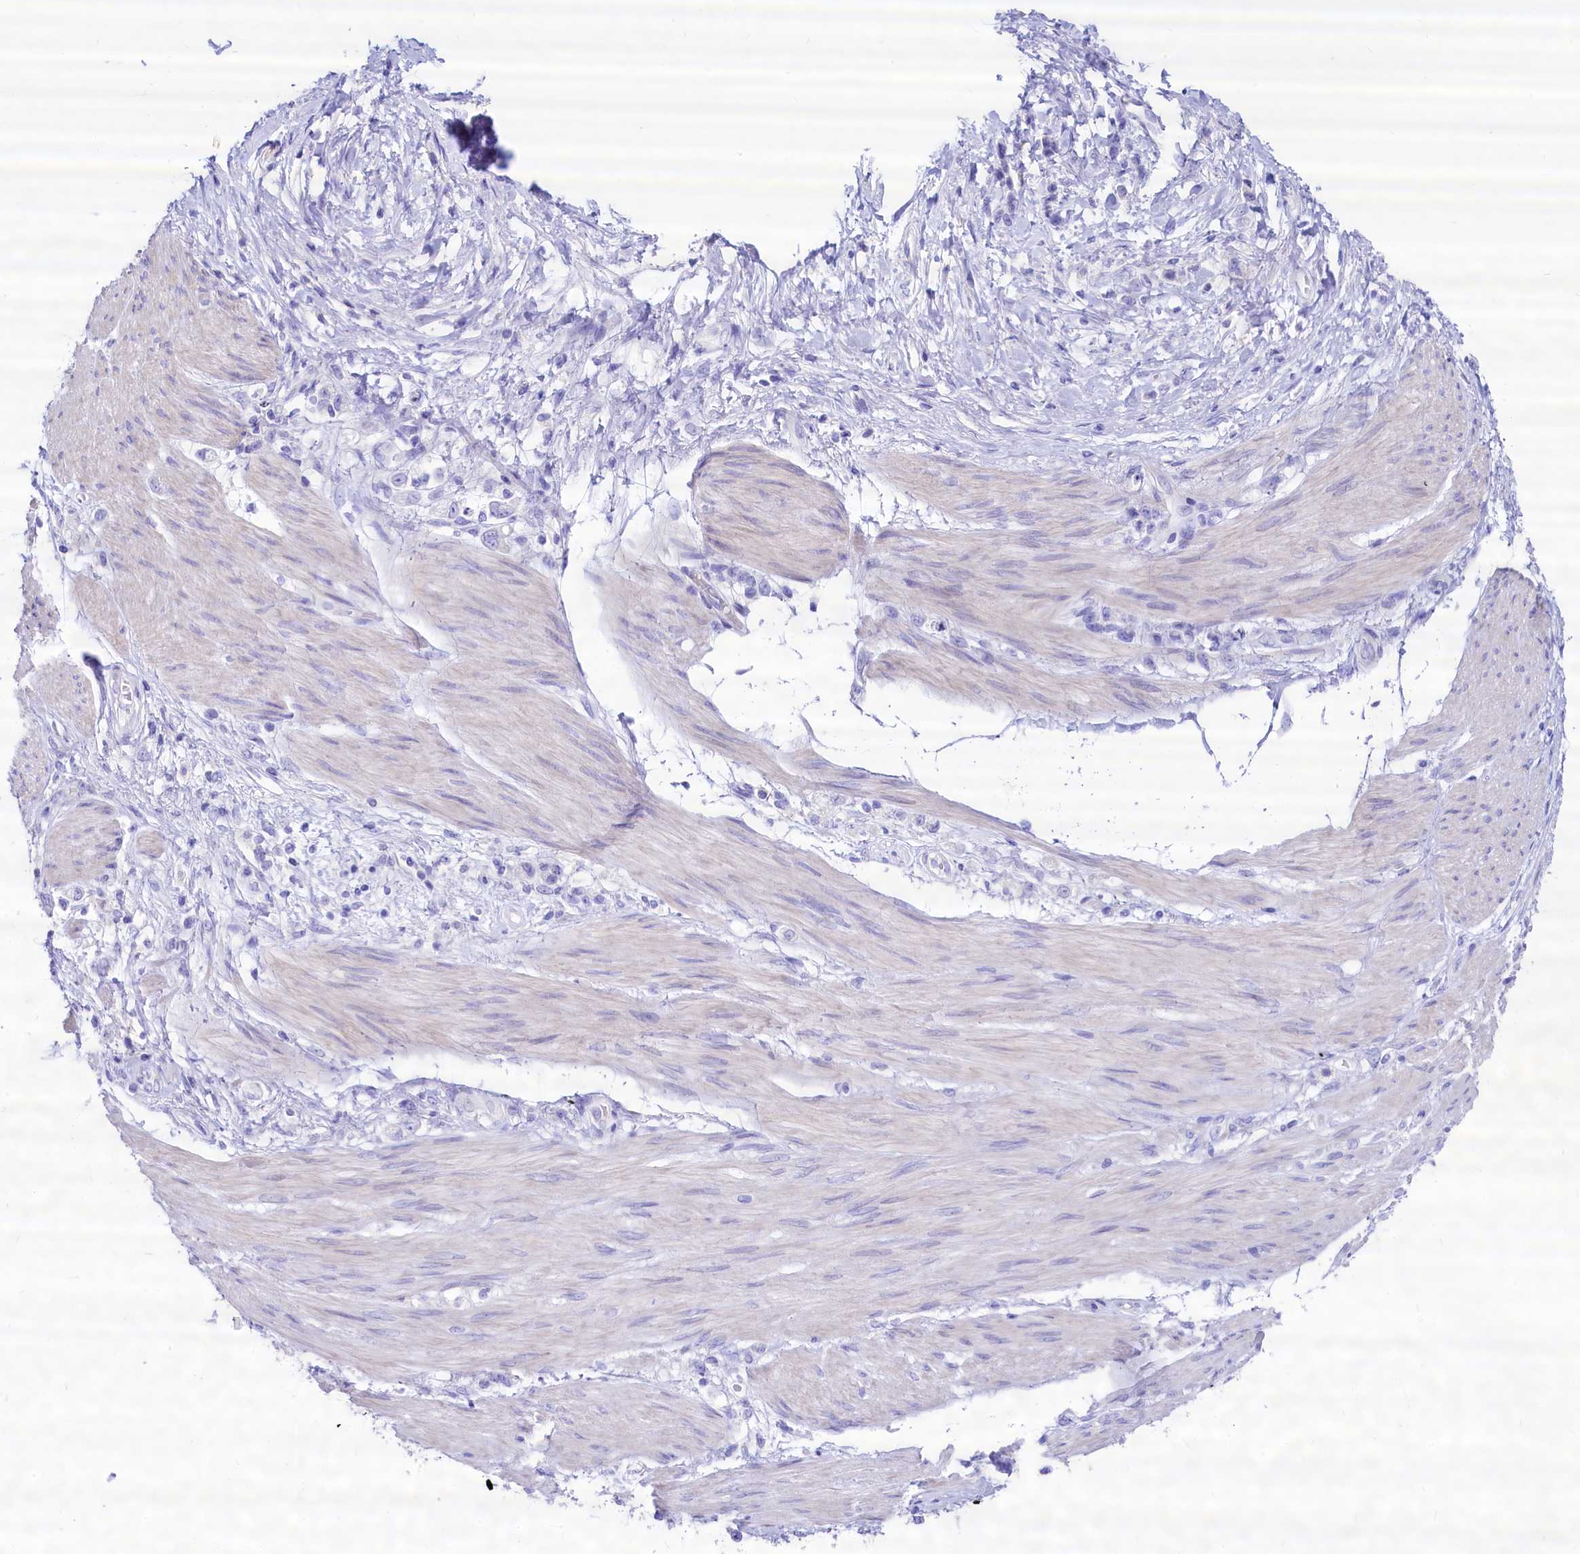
{"staining": {"intensity": "negative", "quantity": "none", "location": "none"}, "tissue": "stomach cancer", "cell_type": "Tumor cells", "image_type": "cancer", "snomed": [{"axis": "morphology", "description": "Adenocarcinoma, NOS"}, {"axis": "topography", "description": "Stomach"}], "caption": "The histopathology image demonstrates no staining of tumor cells in stomach cancer. Nuclei are stained in blue.", "gene": "RBP3", "patient": {"sex": "female", "age": 60}}